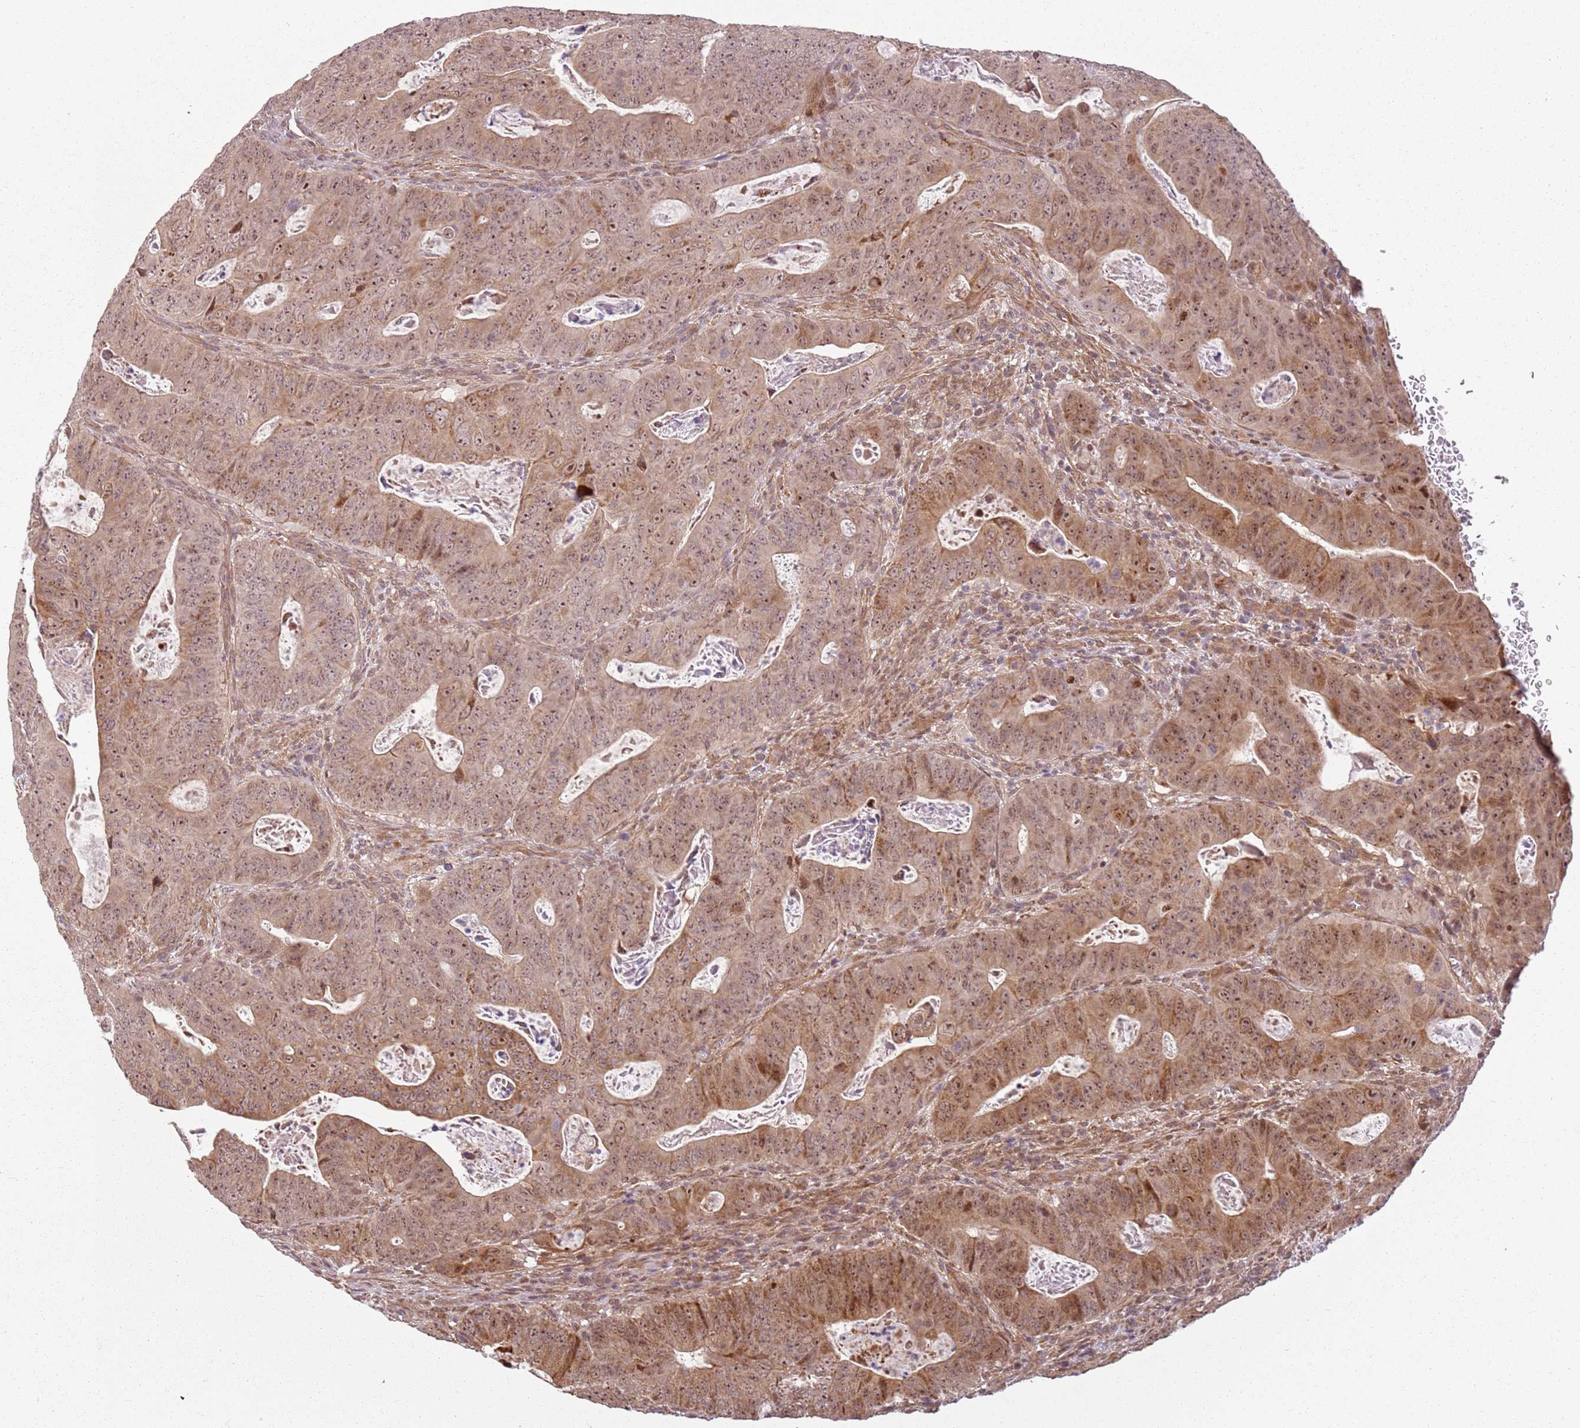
{"staining": {"intensity": "moderate", "quantity": ">75%", "location": "cytoplasmic/membranous,nuclear"}, "tissue": "colorectal cancer", "cell_type": "Tumor cells", "image_type": "cancer", "snomed": [{"axis": "morphology", "description": "Adenocarcinoma, NOS"}, {"axis": "topography", "description": "Rectum"}], "caption": "Human adenocarcinoma (colorectal) stained with a brown dye demonstrates moderate cytoplasmic/membranous and nuclear positive staining in approximately >75% of tumor cells.", "gene": "CHURC1", "patient": {"sex": "female", "age": 75}}